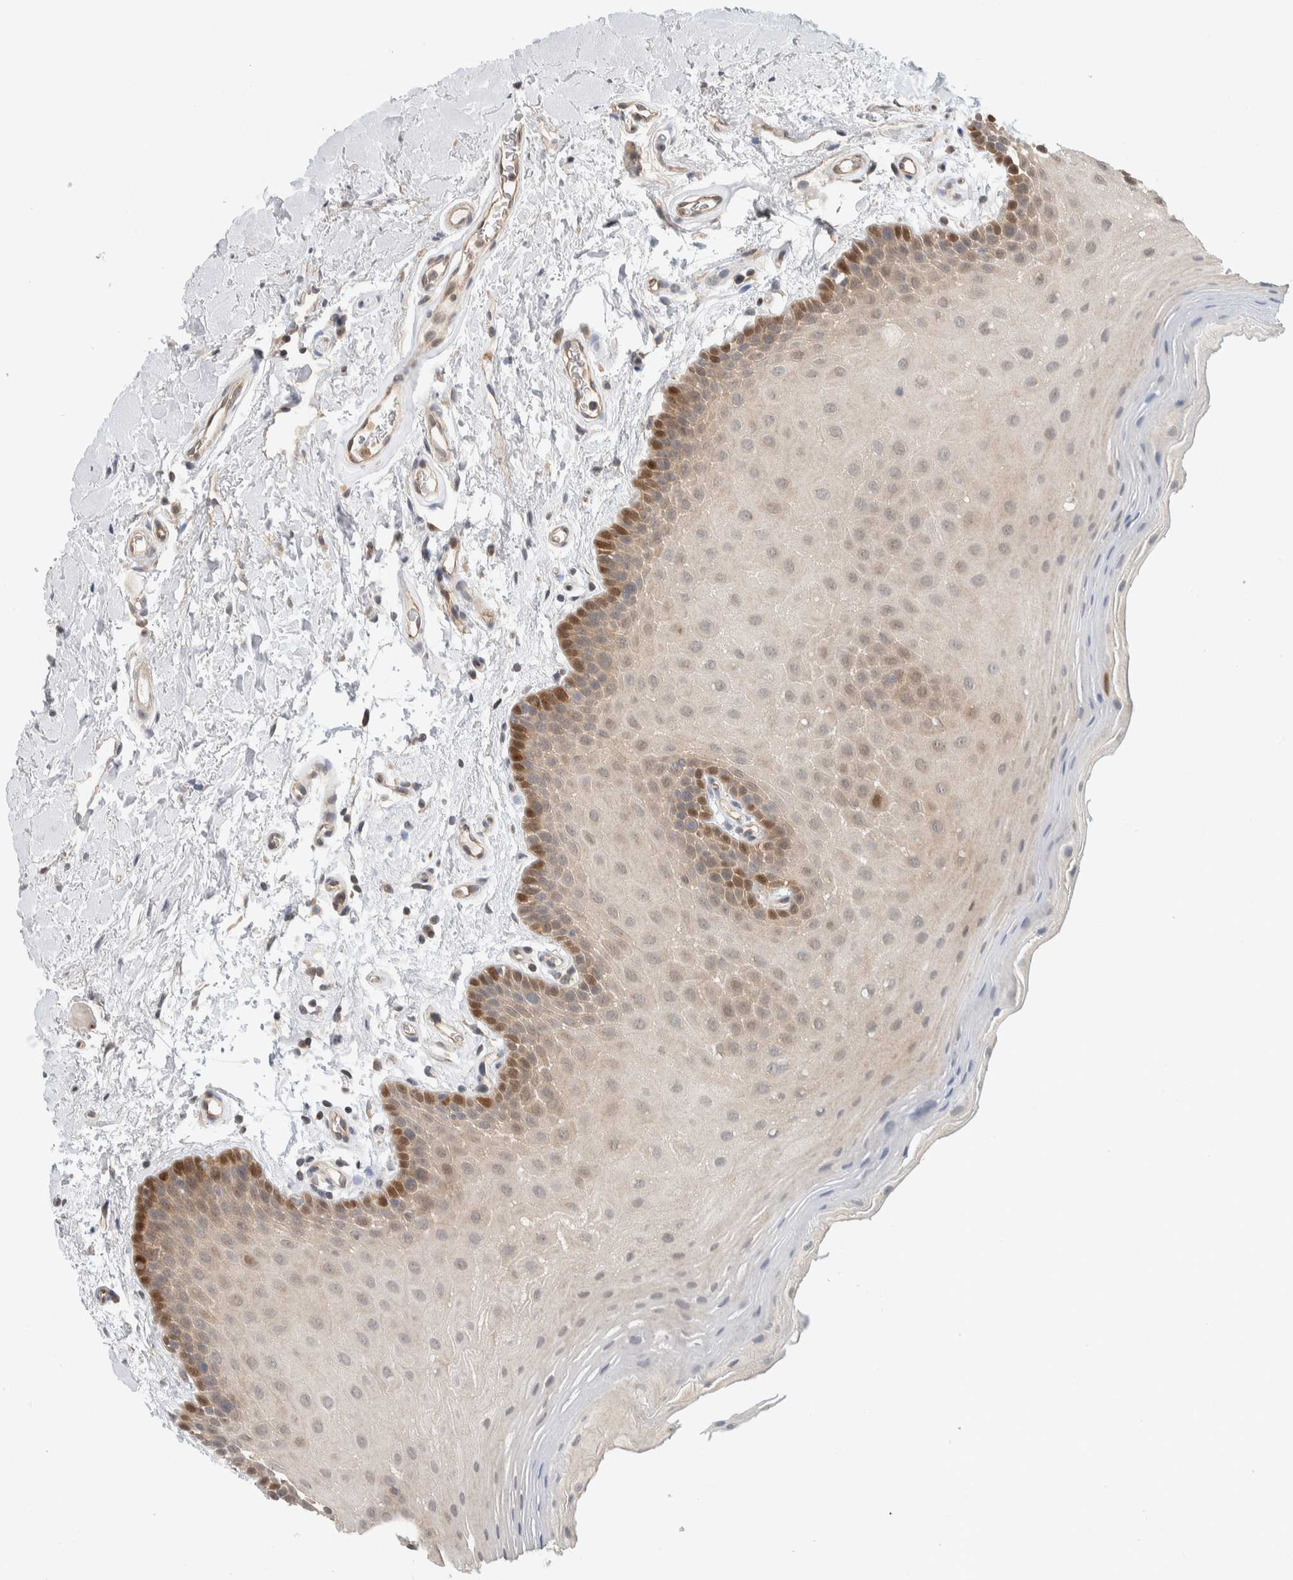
{"staining": {"intensity": "moderate", "quantity": "<25%", "location": "cytoplasmic/membranous,nuclear"}, "tissue": "oral mucosa", "cell_type": "Squamous epithelial cells", "image_type": "normal", "snomed": [{"axis": "morphology", "description": "Normal tissue, NOS"}, {"axis": "topography", "description": "Oral tissue"}], "caption": "The image shows staining of unremarkable oral mucosa, revealing moderate cytoplasmic/membranous,nuclear protein positivity (brown color) within squamous epithelial cells. (Stains: DAB (3,3'-diaminobenzidine) in brown, nuclei in blue, Microscopy: brightfield microscopy at high magnification).", "gene": "DEPTOR", "patient": {"sex": "male", "age": 62}}